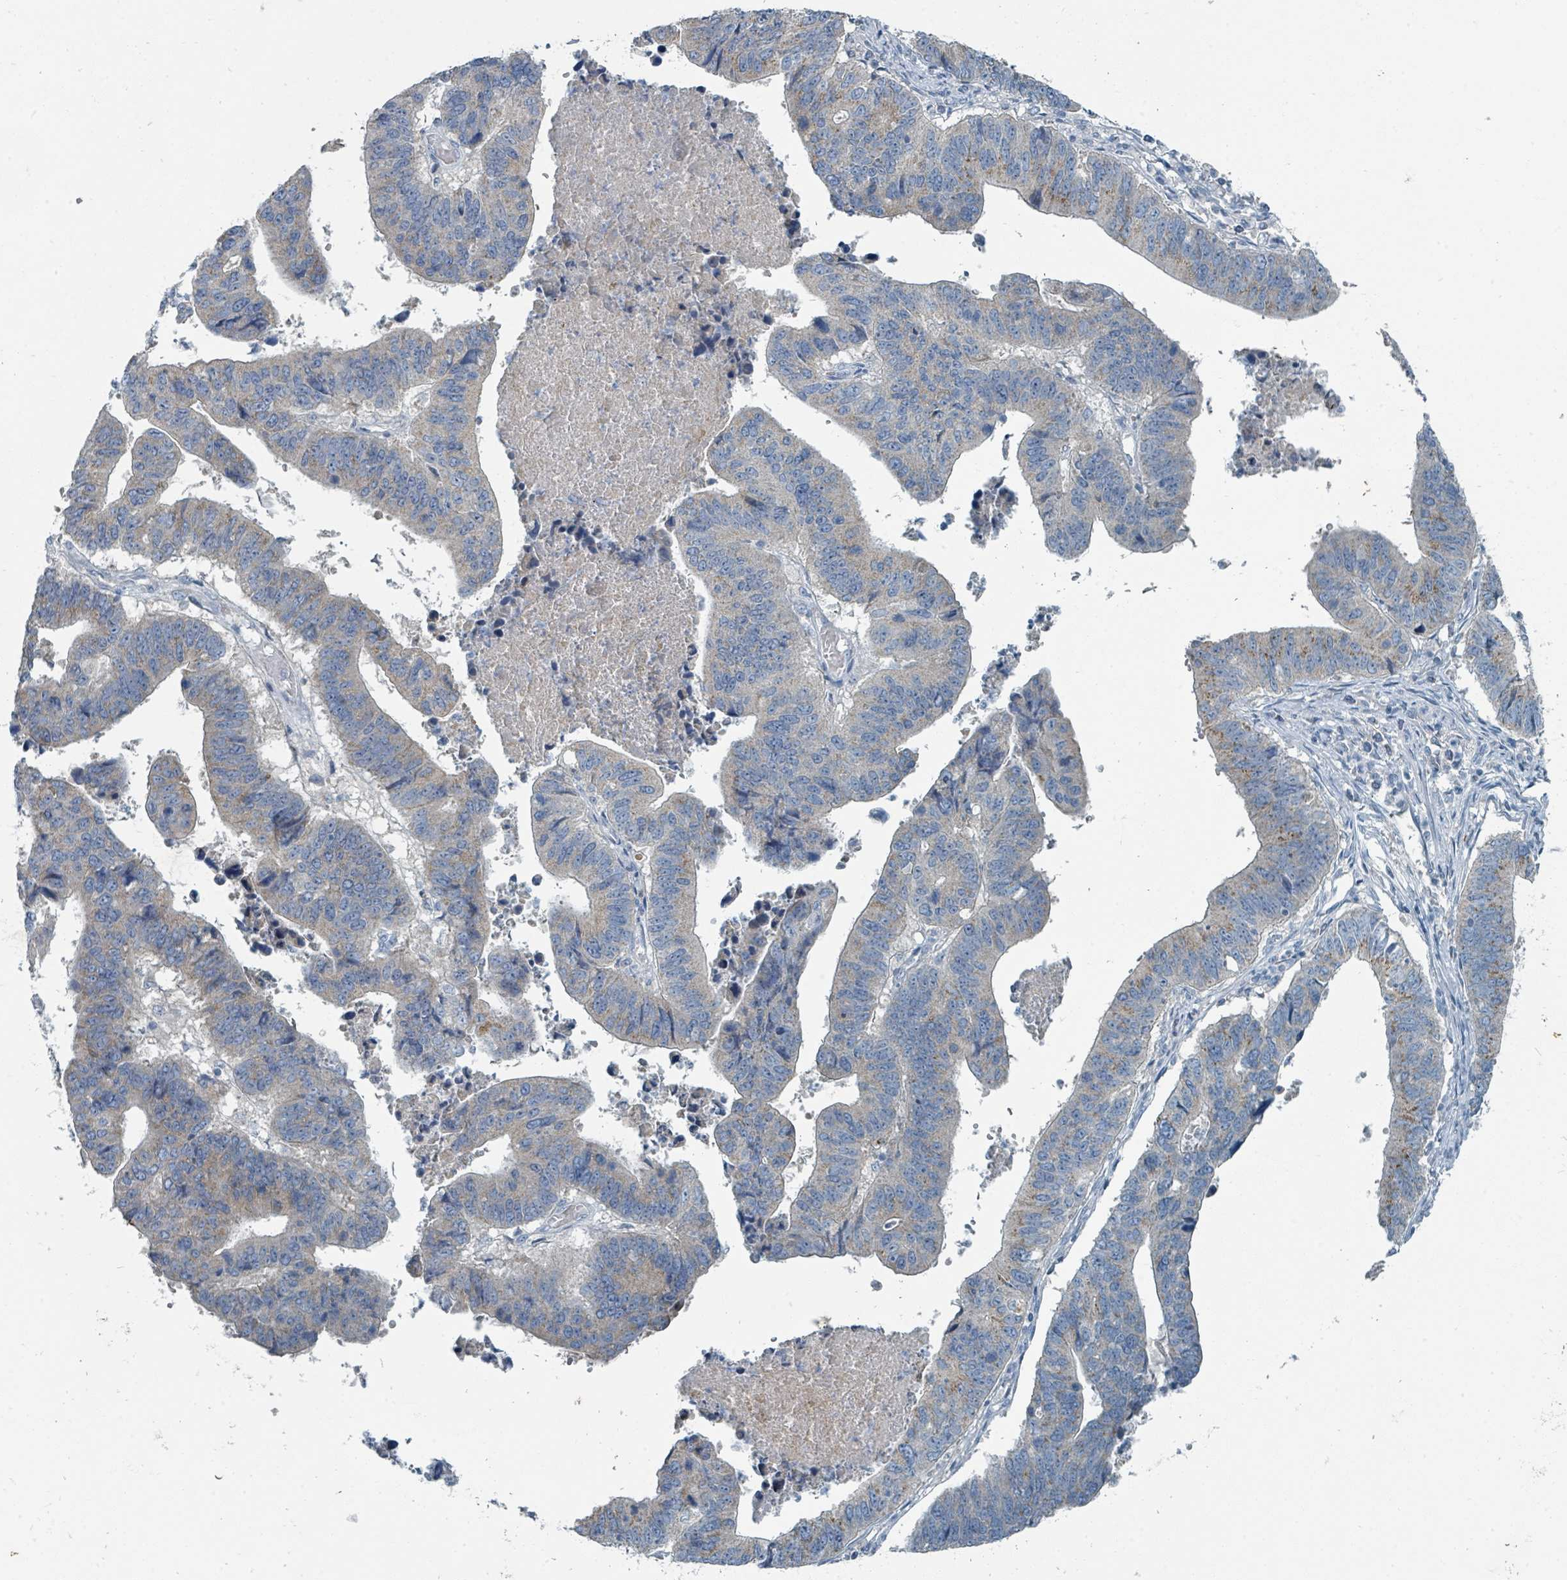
{"staining": {"intensity": "weak", "quantity": "25%-75%", "location": "cytoplasmic/membranous"}, "tissue": "stomach cancer", "cell_type": "Tumor cells", "image_type": "cancer", "snomed": [{"axis": "morphology", "description": "Adenocarcinoma, NOS"}, {"axis": "topography", "description": "Stomach"}], "caption": "A histopathology image showing weak cytoplasmic/membranous staining in approximately 25%-75% of tumor cells in stomach cancer, as visualized by brown immunohistochemical staining.", "gene": "RASA4", "patient": {"sex": "male", "age": 59}}